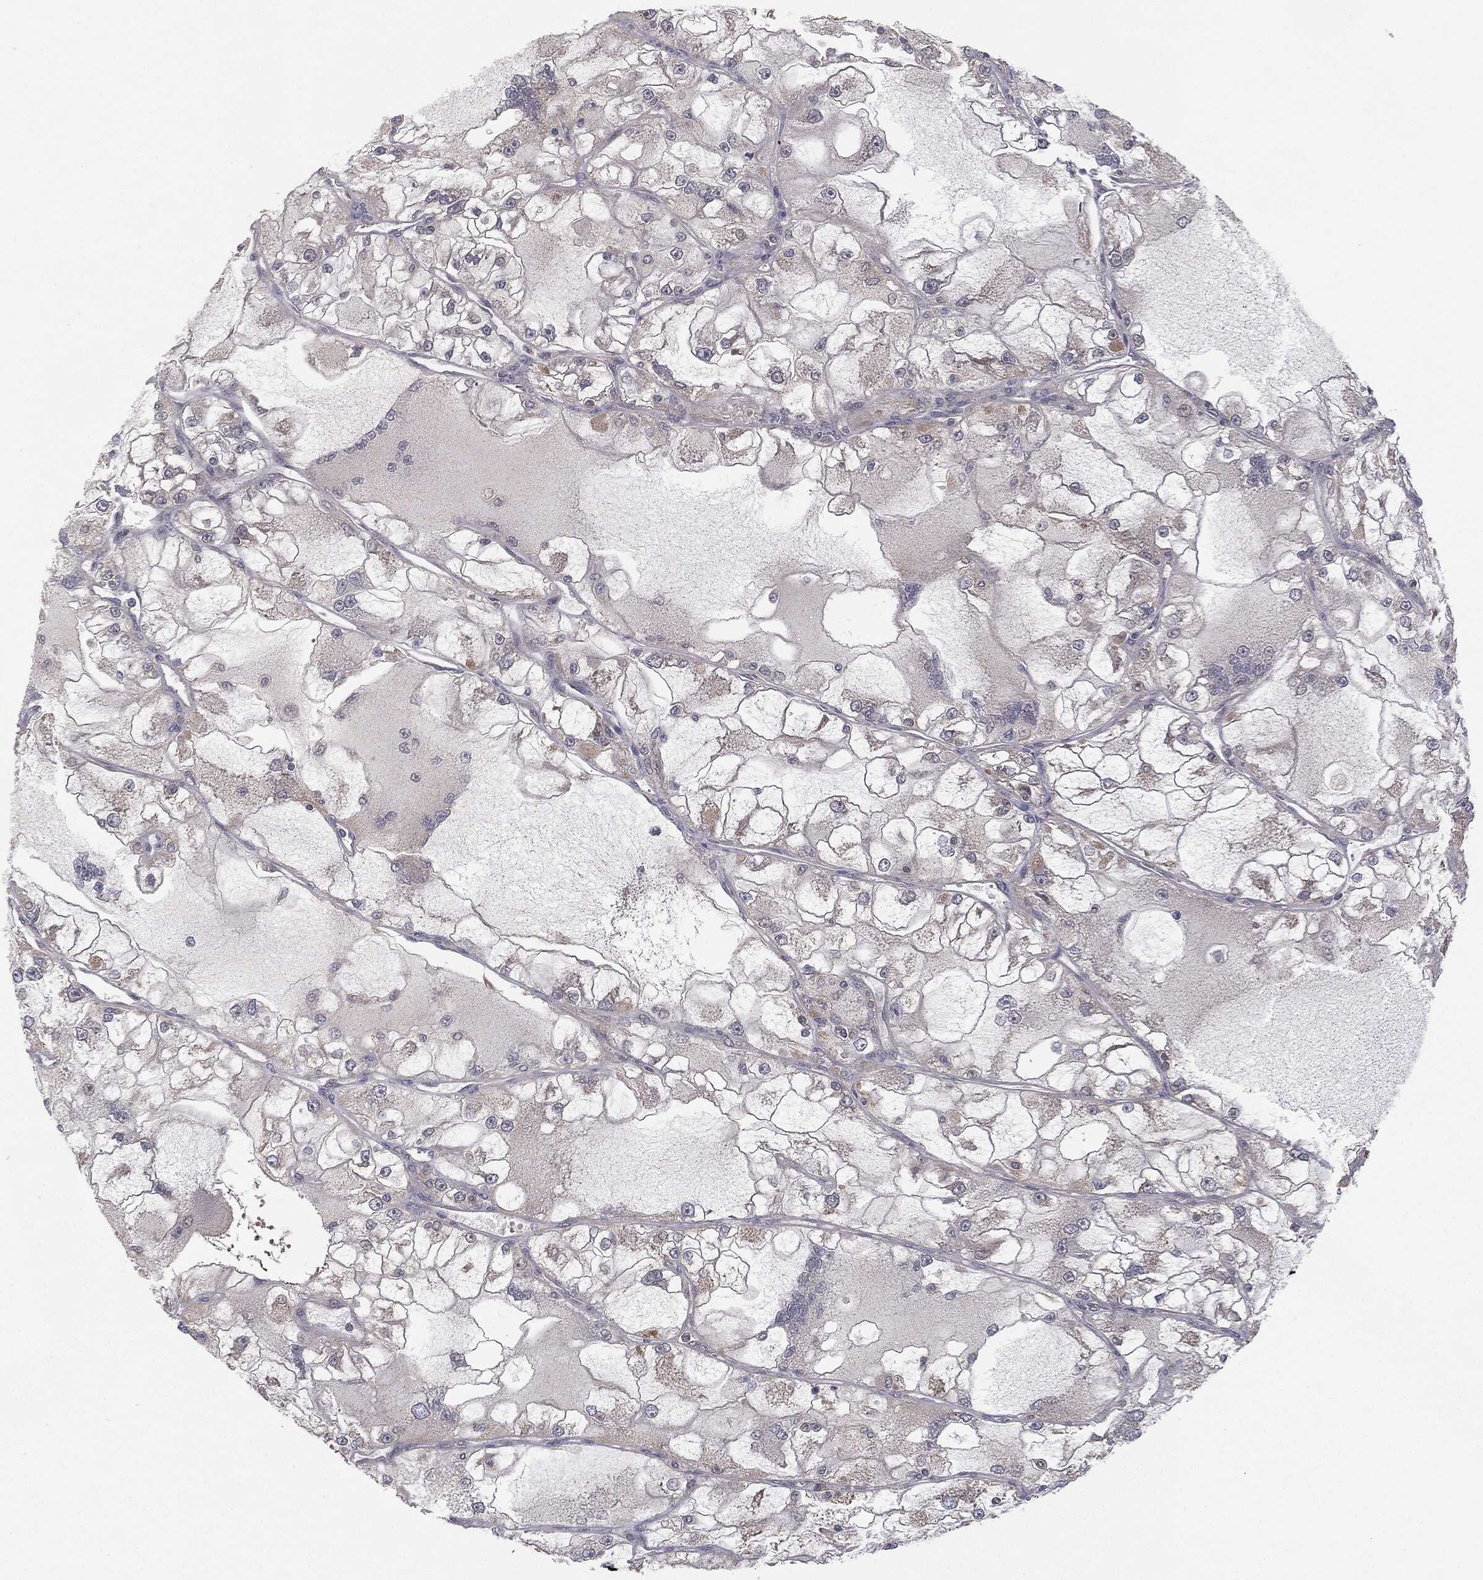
{"staining": {"intensity": "negative", "quantity": "none", "location": "none"}, "tissue": "renal cancer", "cell_type": "Tumor cells", "image_type": "cancer", "snomed": [{"axis": "morphology", "description": "Adenocarcinoma, NOS"}, {"axis": "topography", "description": "Kidney"}], "caption": "This image is of renal adenocarcinoma stained with IHC to label a protein in brown with the nuclei are counter-stained blue. There is no staining in tumor cells.", "gene": "MTOR", "patient": {"sex": "female", "age": 72}}